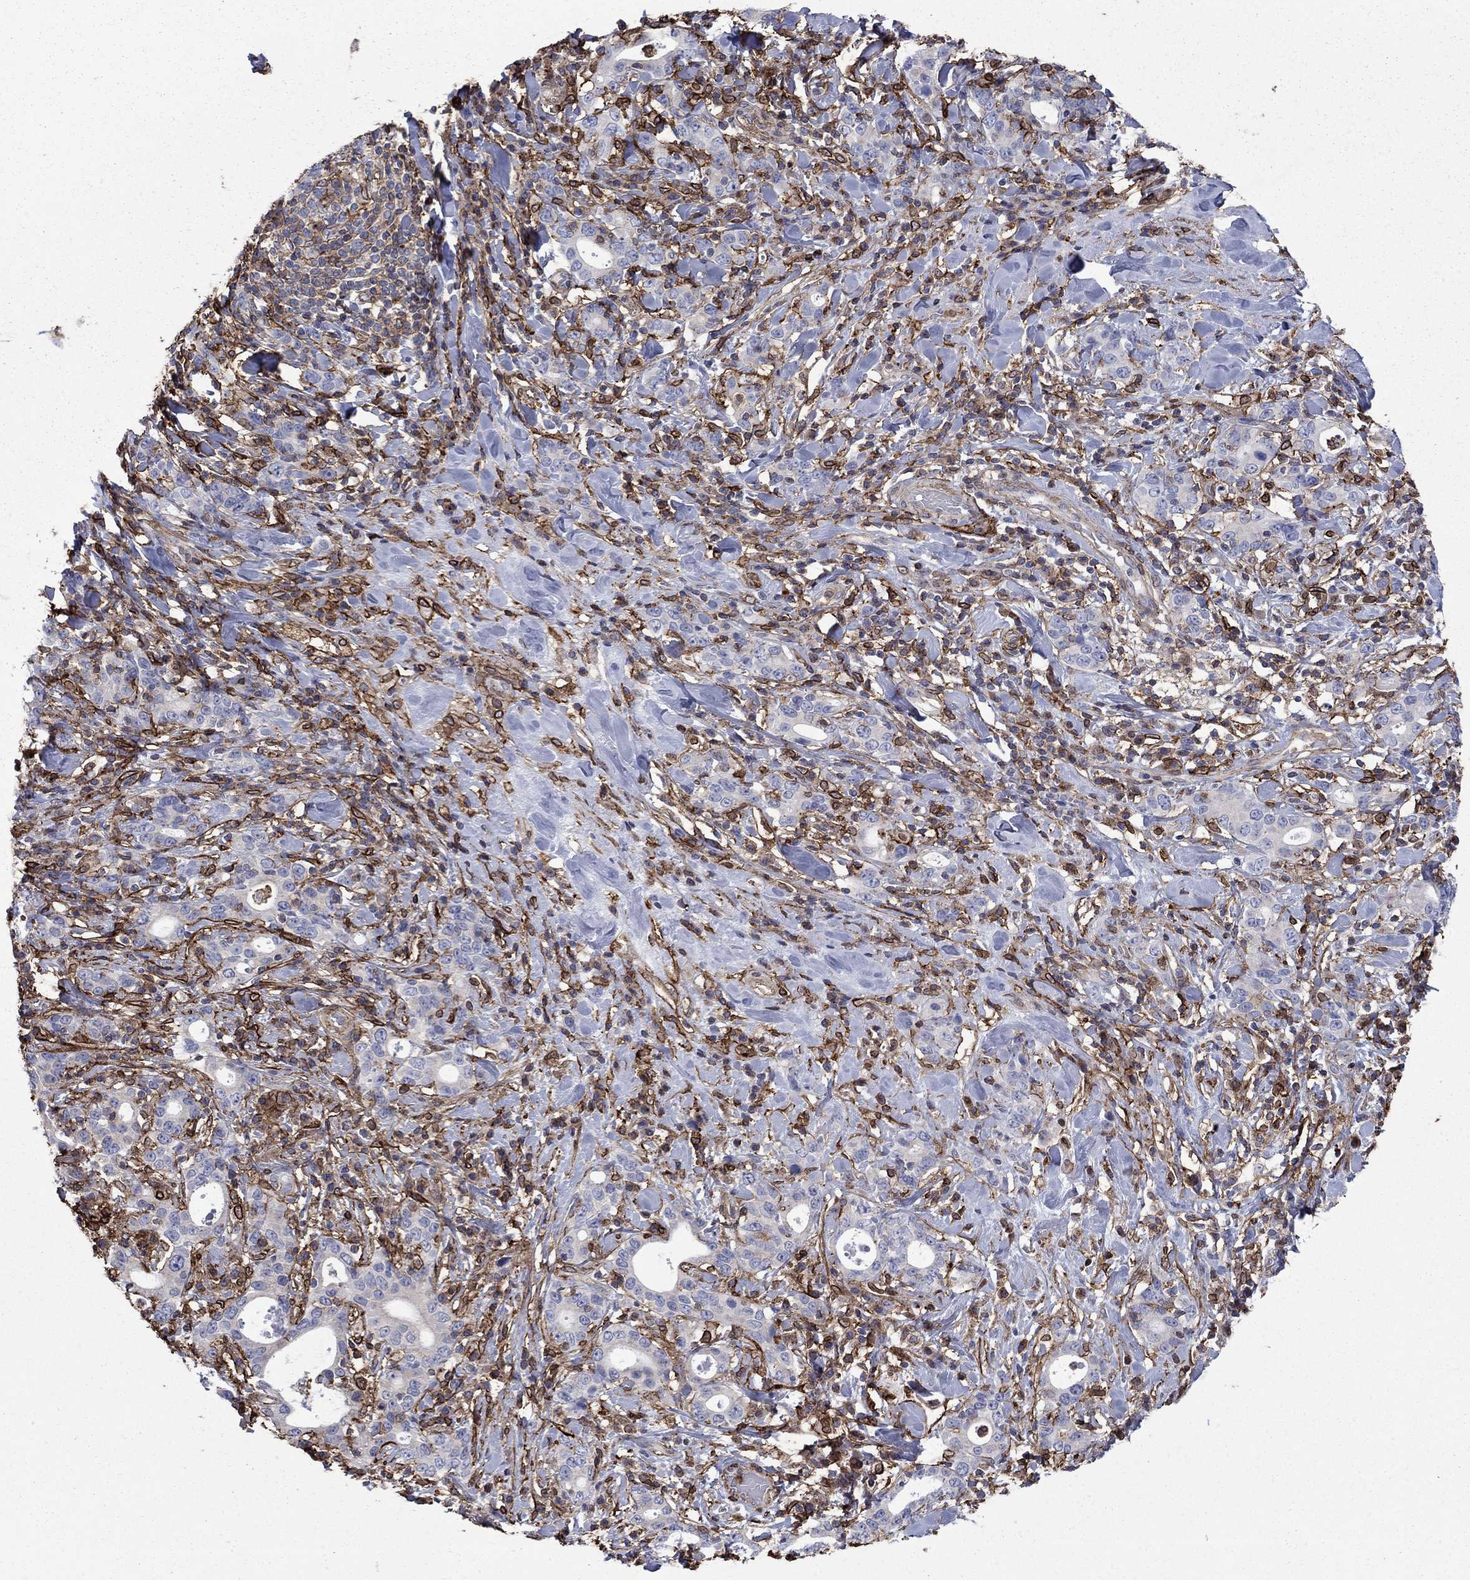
{"staining": {"intensity": "moderate", "quantity": "<25%", "location": "cytoplasmic/membranous"}, "tissue": "stomach cancer", "cell_type": "Tumor cells", "image_type": "cancer", "snomed": [{"axis": "morphology", "description": "Adenocarcinoma, NOS"}, {"axis": "topography", "description": "Stomach"}], "caption": "A brown stain labels moderate cytoplasmic/membranous expression of a protein in stomach cancer tumor cells. (DAB (3,3'-diaminobenzidine) IHC, brown staining for protein, blue staining for nuclei).", "gene": "PLAU", "patient": {"sex": "male", "age": 79}}